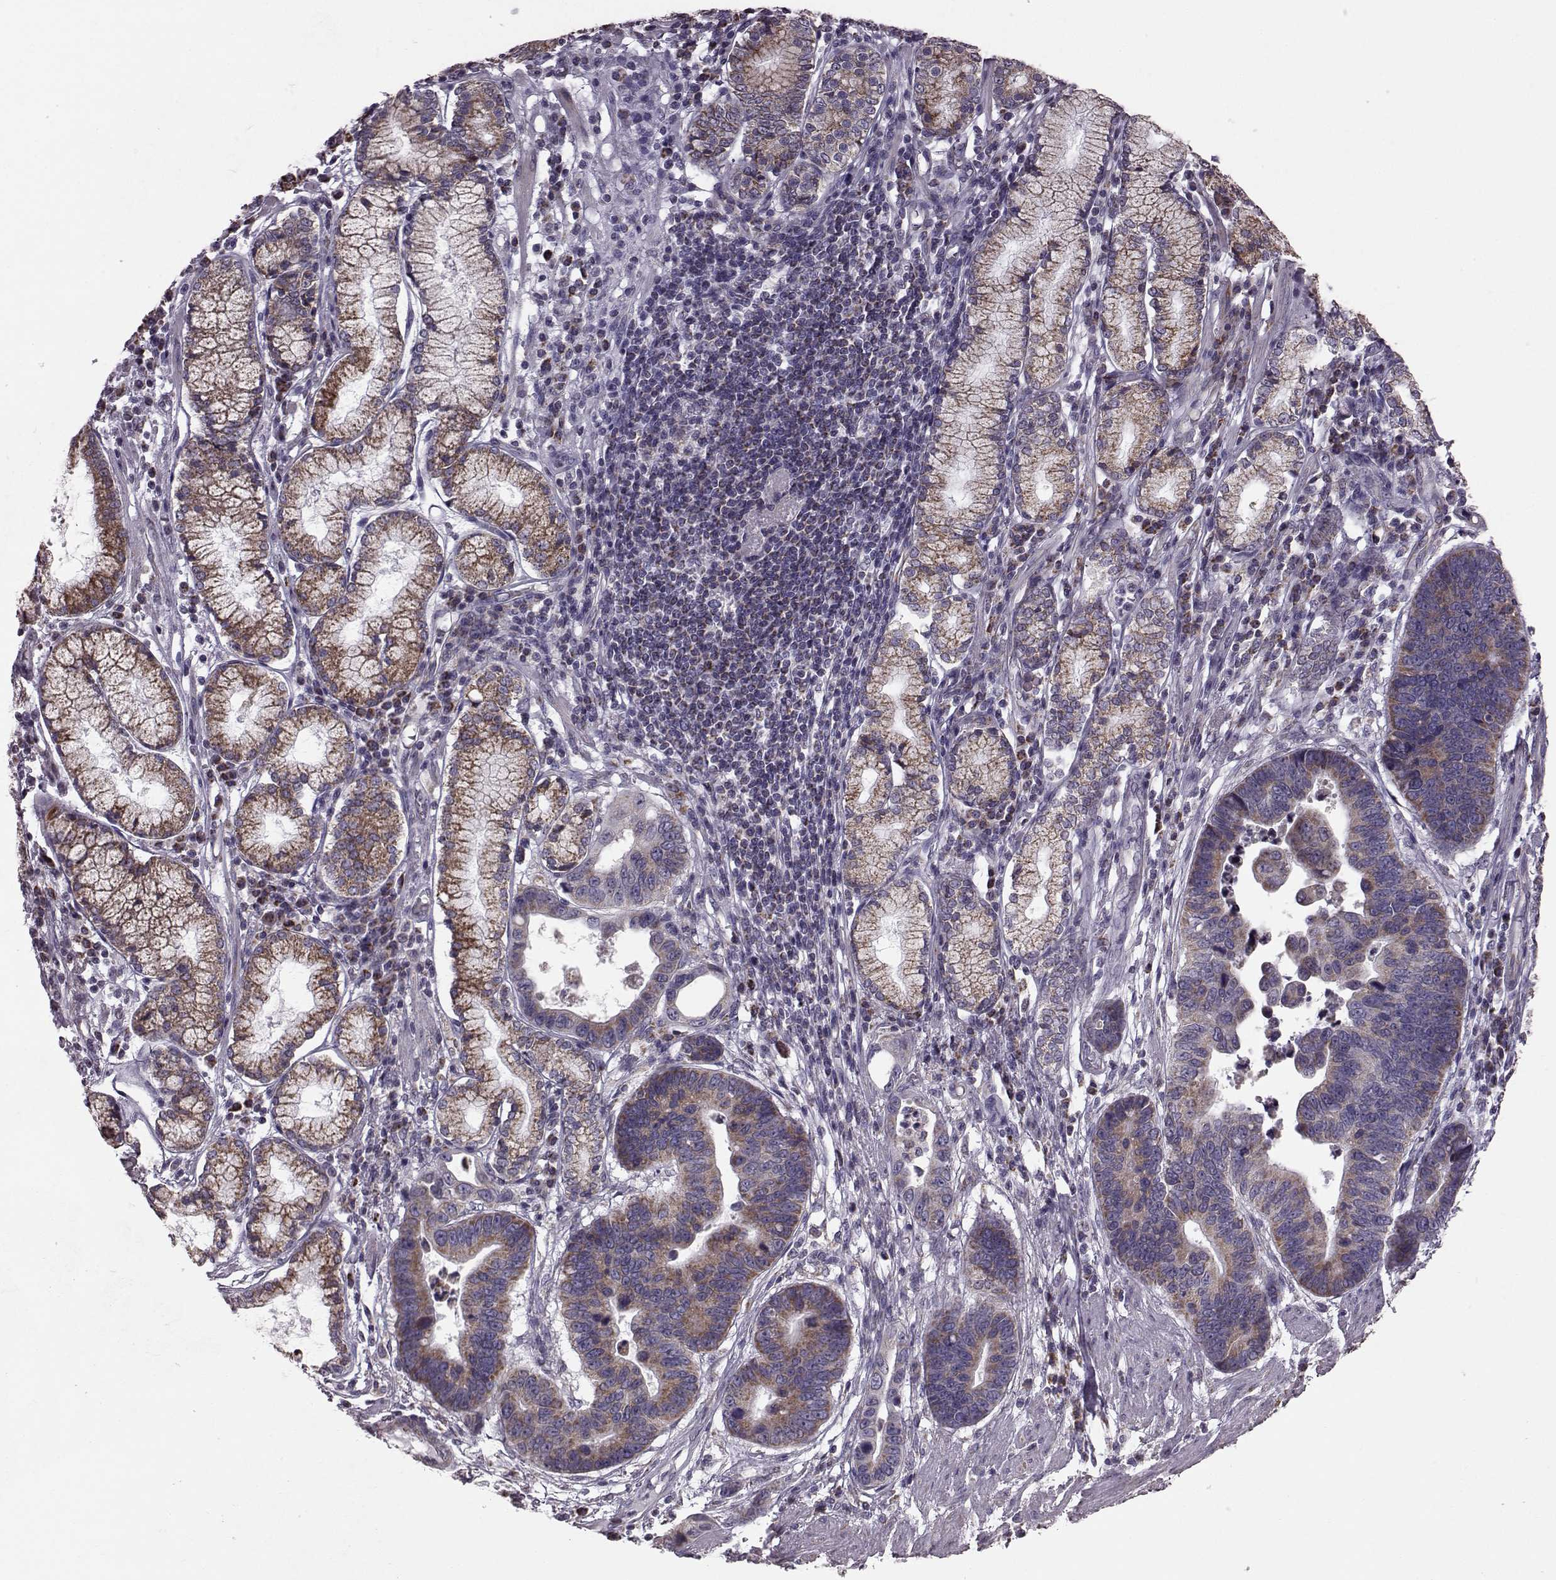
{"staining": {"intensity": "moderate", "quantity": "25%-75%", "location": "cytoplasmic/membranous"}, "tissue": "stomach cancer", "cell_type": "Tumor cells", "image_type": "cancer", "snomed": [{"axis": "morphology", "description": "Adenocarcinoma, NOS"}, {"axis": "topography", "description": "Stomach"}], "caption": "Tumor cells reveal medium levels of moderate cytoplasmic/membranous staining in approximately 25%-75% of cells in human stomach adenocarcinoma. (Stains: DAB (3,3'-diaminobenzidine) in brown, nuclei in blue, Microscopy: brightfield microscopy at high magnification).", "gene": "FAM8A1", "patient": {"sex": "male", "age": 84}}